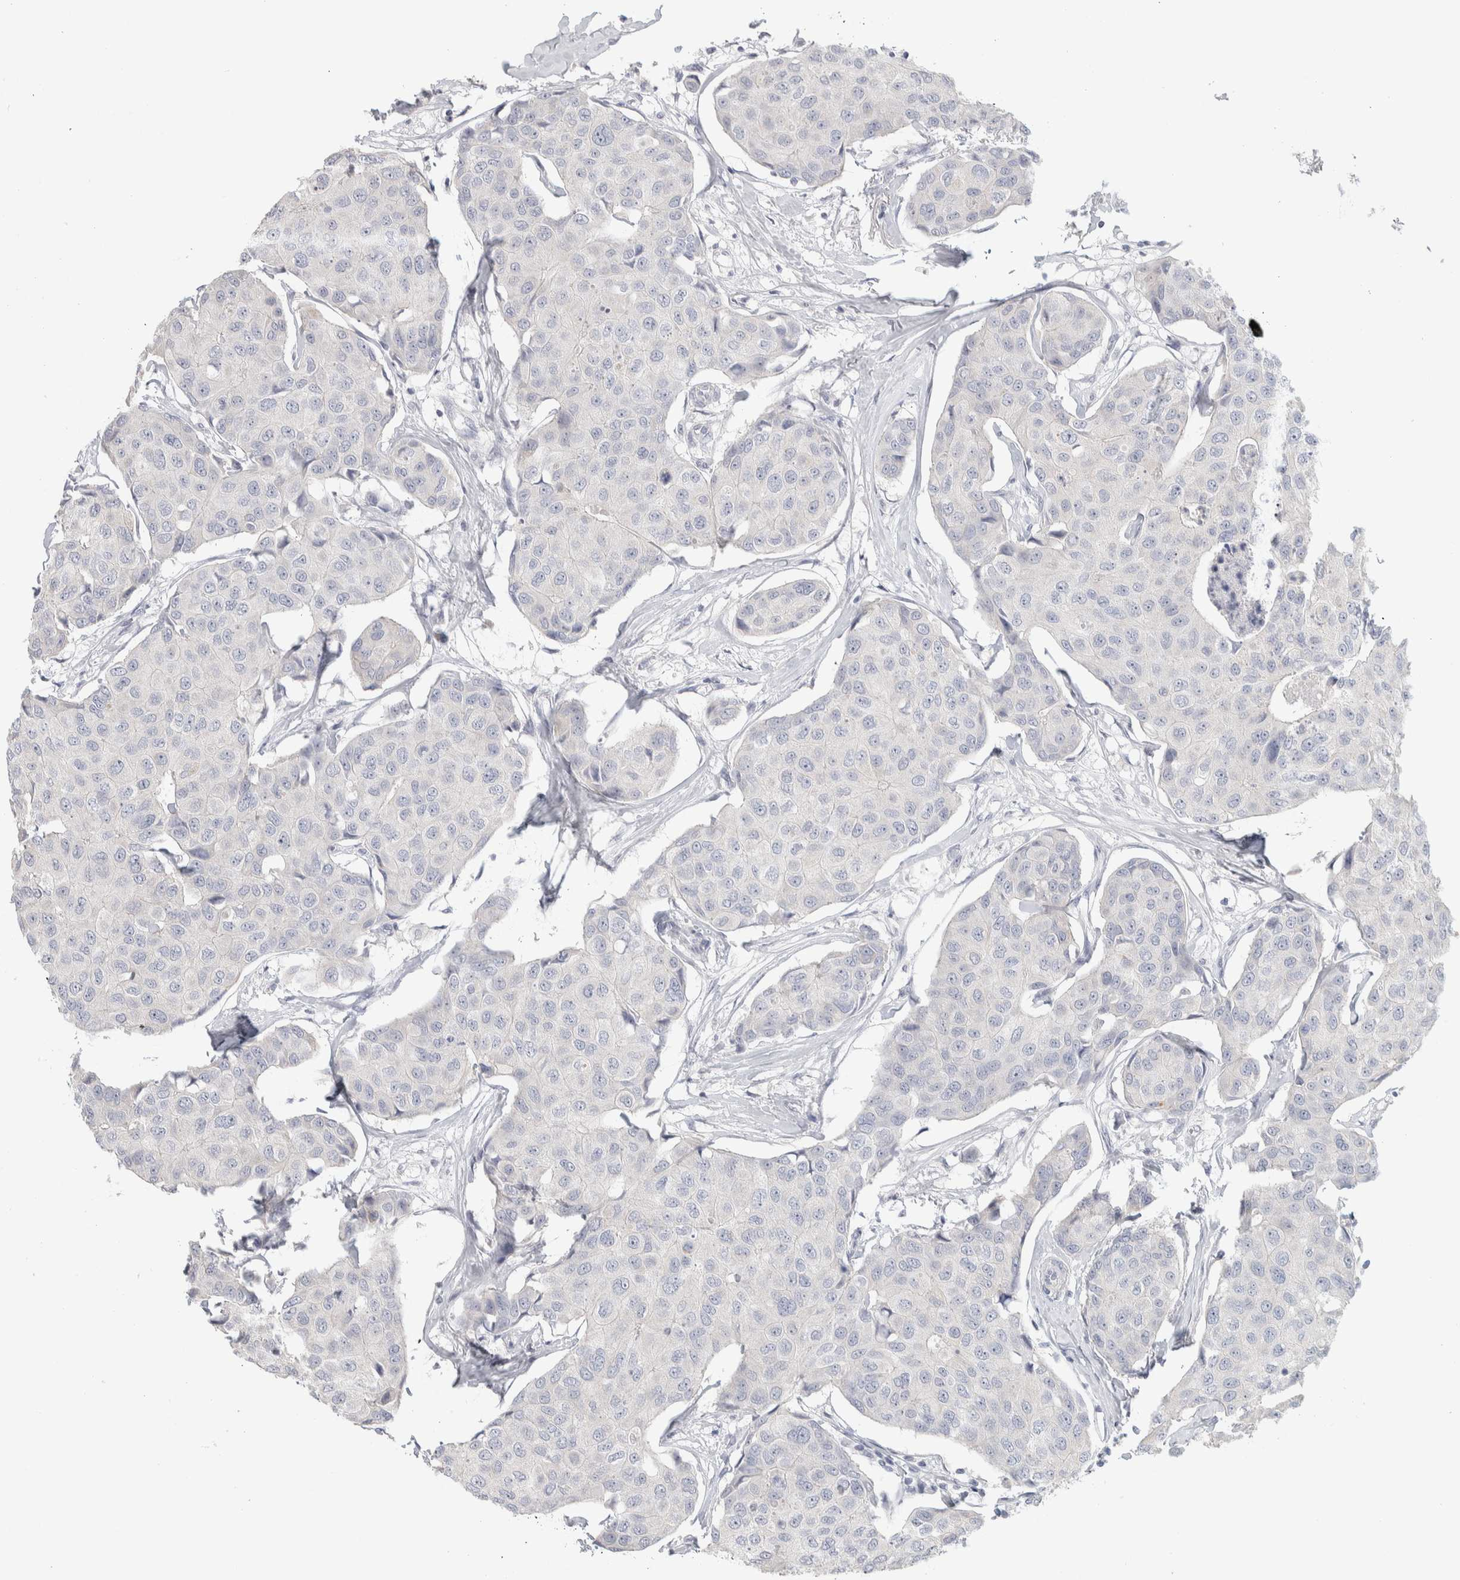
{"staining": {"intensity": "negative", "quantity": "none", "location": "none"}, "tissue": "breast cancer", "cell_type": "Tumor cells", "image_type": "cancer", "snomed": [{"axis": "morphology", "description": "Duct carcinoma"}, {"axis": "topography", "description": "Breast"}], "caption": "DAB immunohistochemical staining of human infiltrating ductal carcinoma (breast) shows no significant staining in tumor cells.", "gene": "DCXR", "patient": {"sex": "female", "age": 80}}